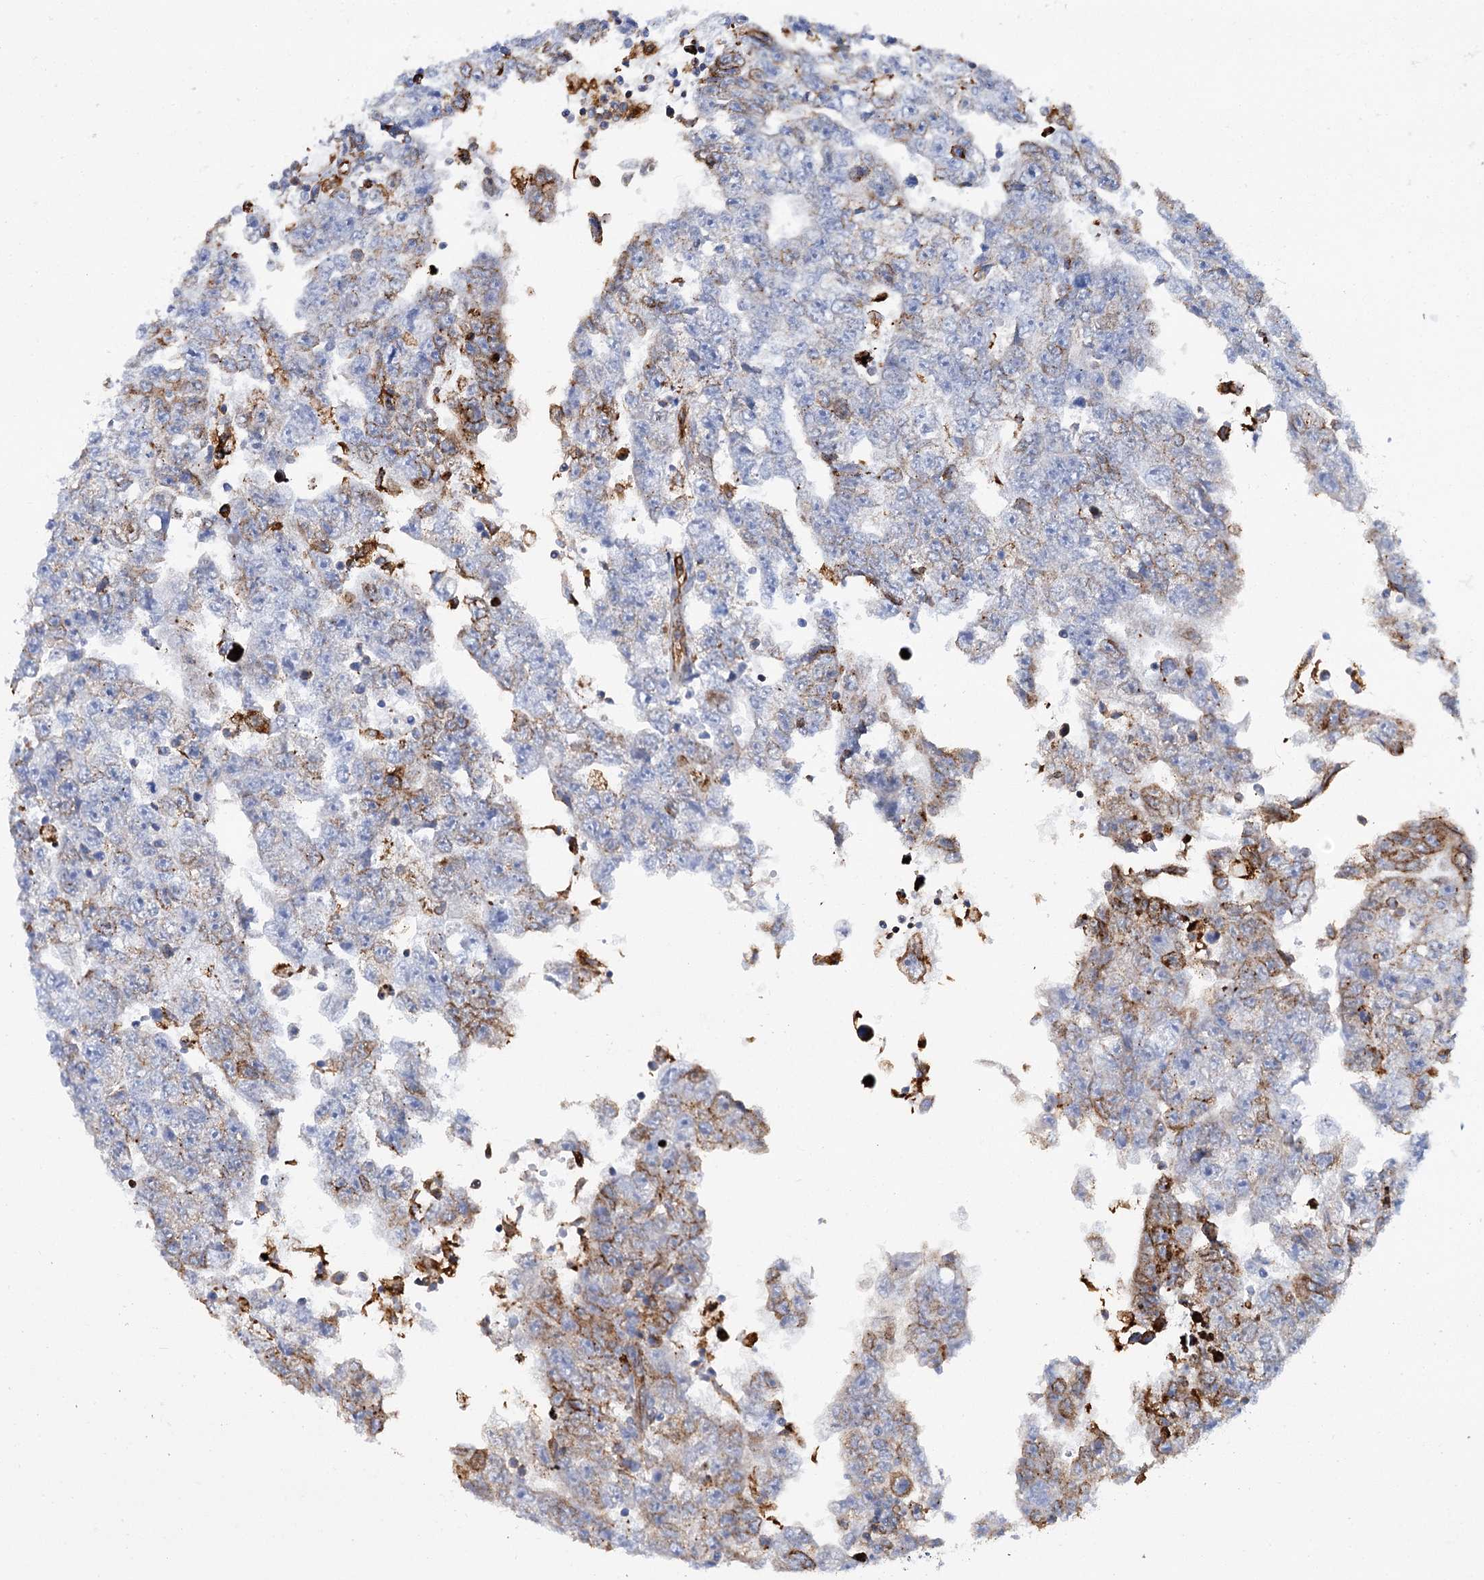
{"staining": {"intensity": "moderate", "quantity": "<25%", "location": "cytoplasmic/membranous"}, "tissue": "testis cancer", "cell_type": "Tumor cells", "image_type": "cancer", "snomed": [{"axis": "morphology", "description": "Carcinoma, Embryonal, NOS"}, {"axis": "topography", "description": "Testis"}], "caption": "High-magnification brightfield microscopy of testis embryonal carcinoma stained with DAB (brown) and counterstained with hematoxylin (blue). tumor cells exhibit moderate cytoplasmic/membranous staining is present in about<25% of cells.", "gene": "SHE", "patient": {"sex": "male", "age": 25}}